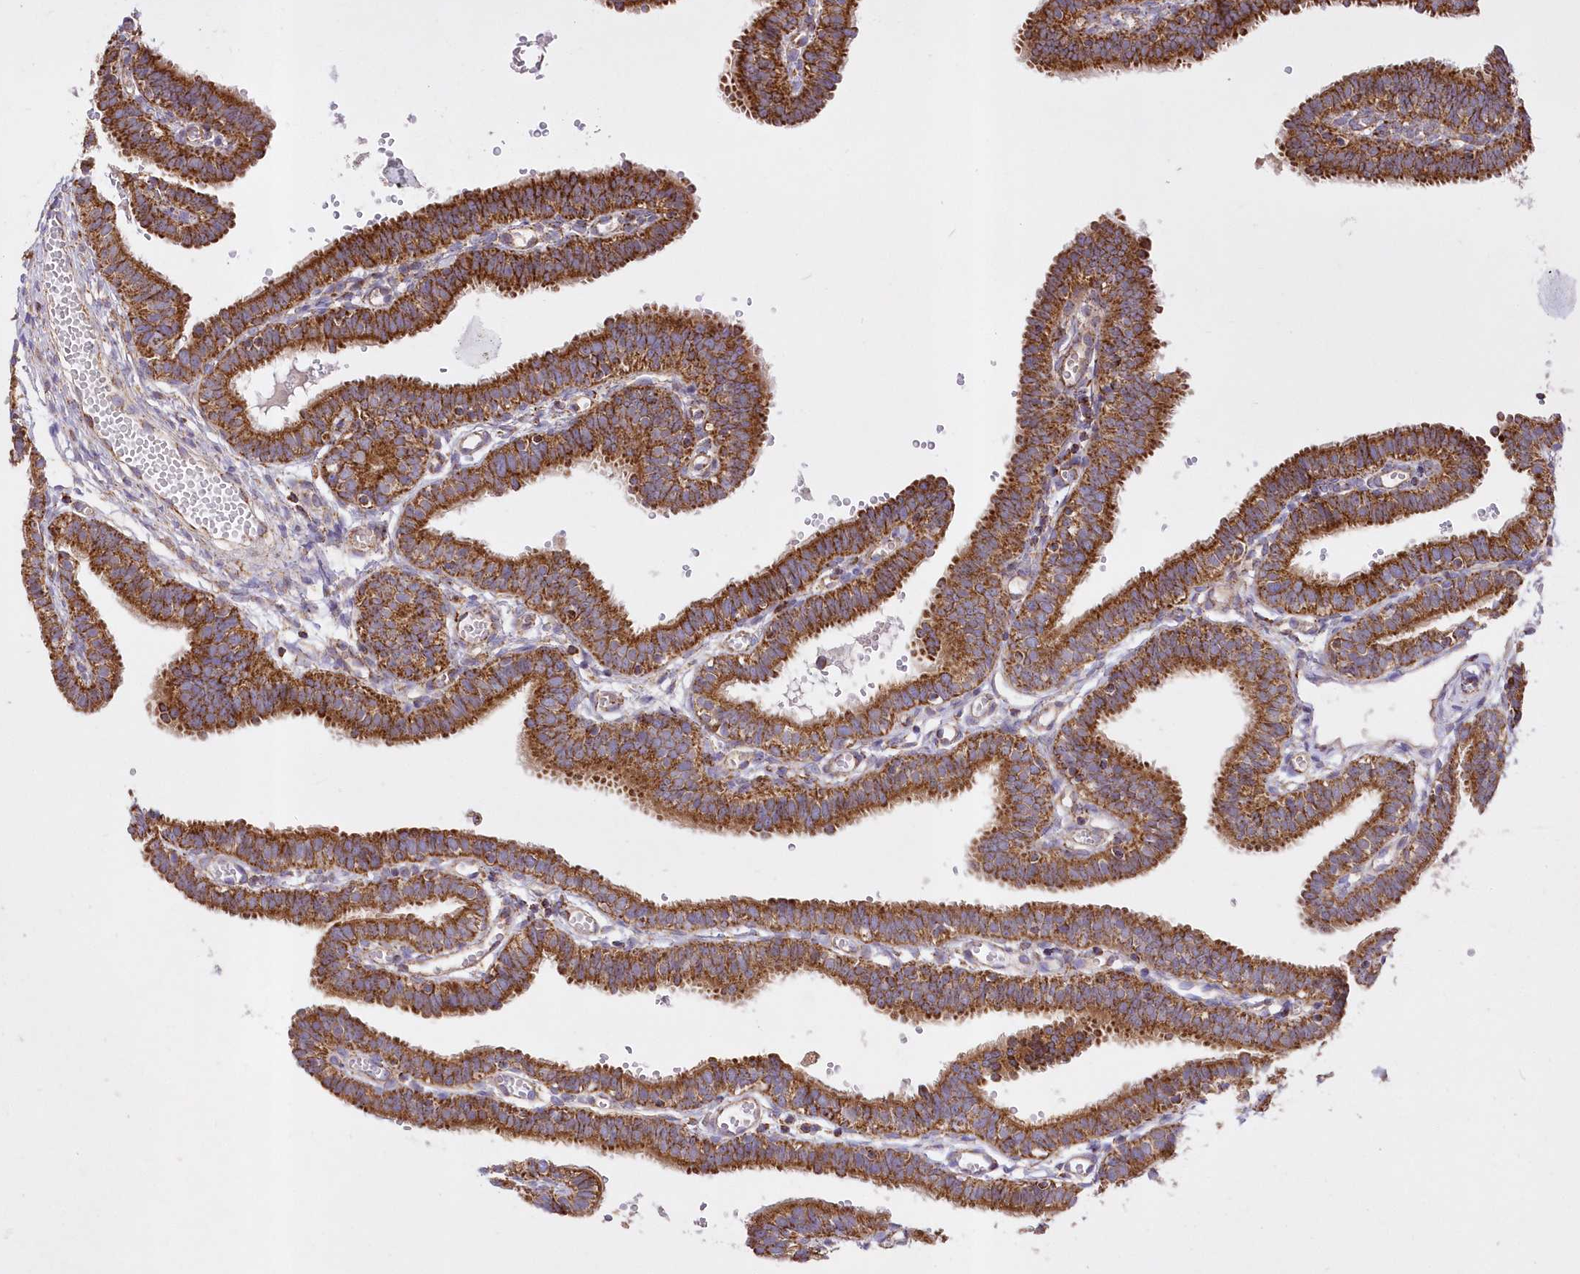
{"staining": {"intensity": "strong", "quantity": ">75%", "location": "cytoplasmic/membranous"}, "tissue": "fallopian tube", "cell_type": "Glandular cells", "image_type": "normal", "snomed": [{"axis": "morphology", "description": "Normal tissue, NOS"}, {"axis": "topography", "description": "Fallopian tube"}, {"axis": "topography", "description": "Placenta"}], "caption": "A histopathology image showing strong cytoplasmic/membranous staining in about >75% of glandular cells in normal fallopian tube, as visualized by brown immunohistochemical staining.", "gene": "ASNSD1", "patient": {"sex": "female", "age": 34}}